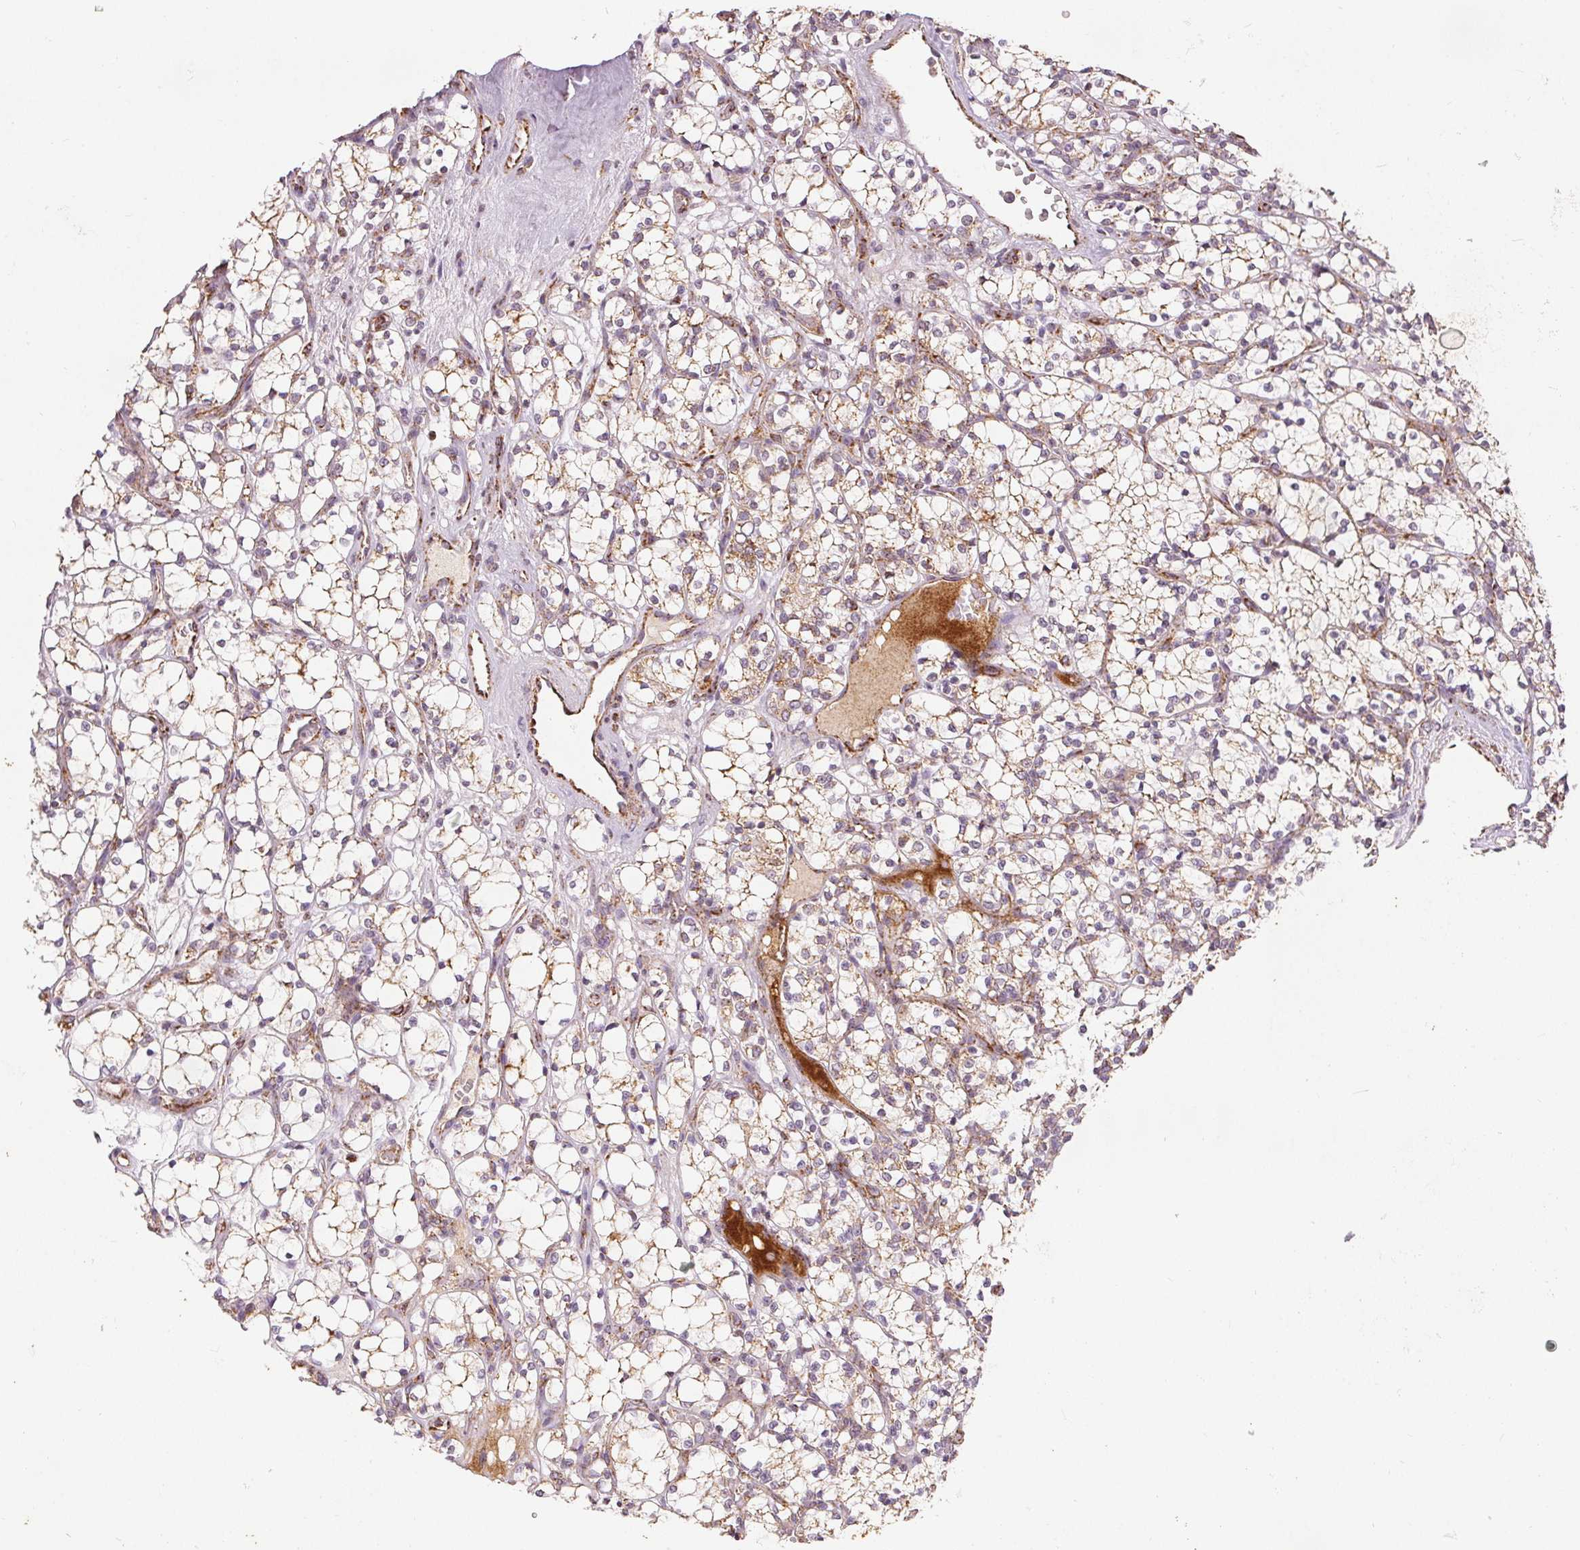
{"staining": {"intensity": "weak", "quantity": "<25%", "location": "cytoplasmic/membranous"}, "tissue": "renal cancer", "cell_type": "Tumor cells", "image_type": "cancer", "snomed": [{"axis": "morphology", "description": "Adenocarcinoma, NOS"}, {"axis": "topography", "description": "Kidney"}], "caption": "Tumor cells show no significant expression in renal adenocarcinoma. The staining is performed using DAB brown chromogen with nuclei counter-stained in using hematoxylin.", "gene": "SDHB", "patient": {"sex": "female", "age": 69}}